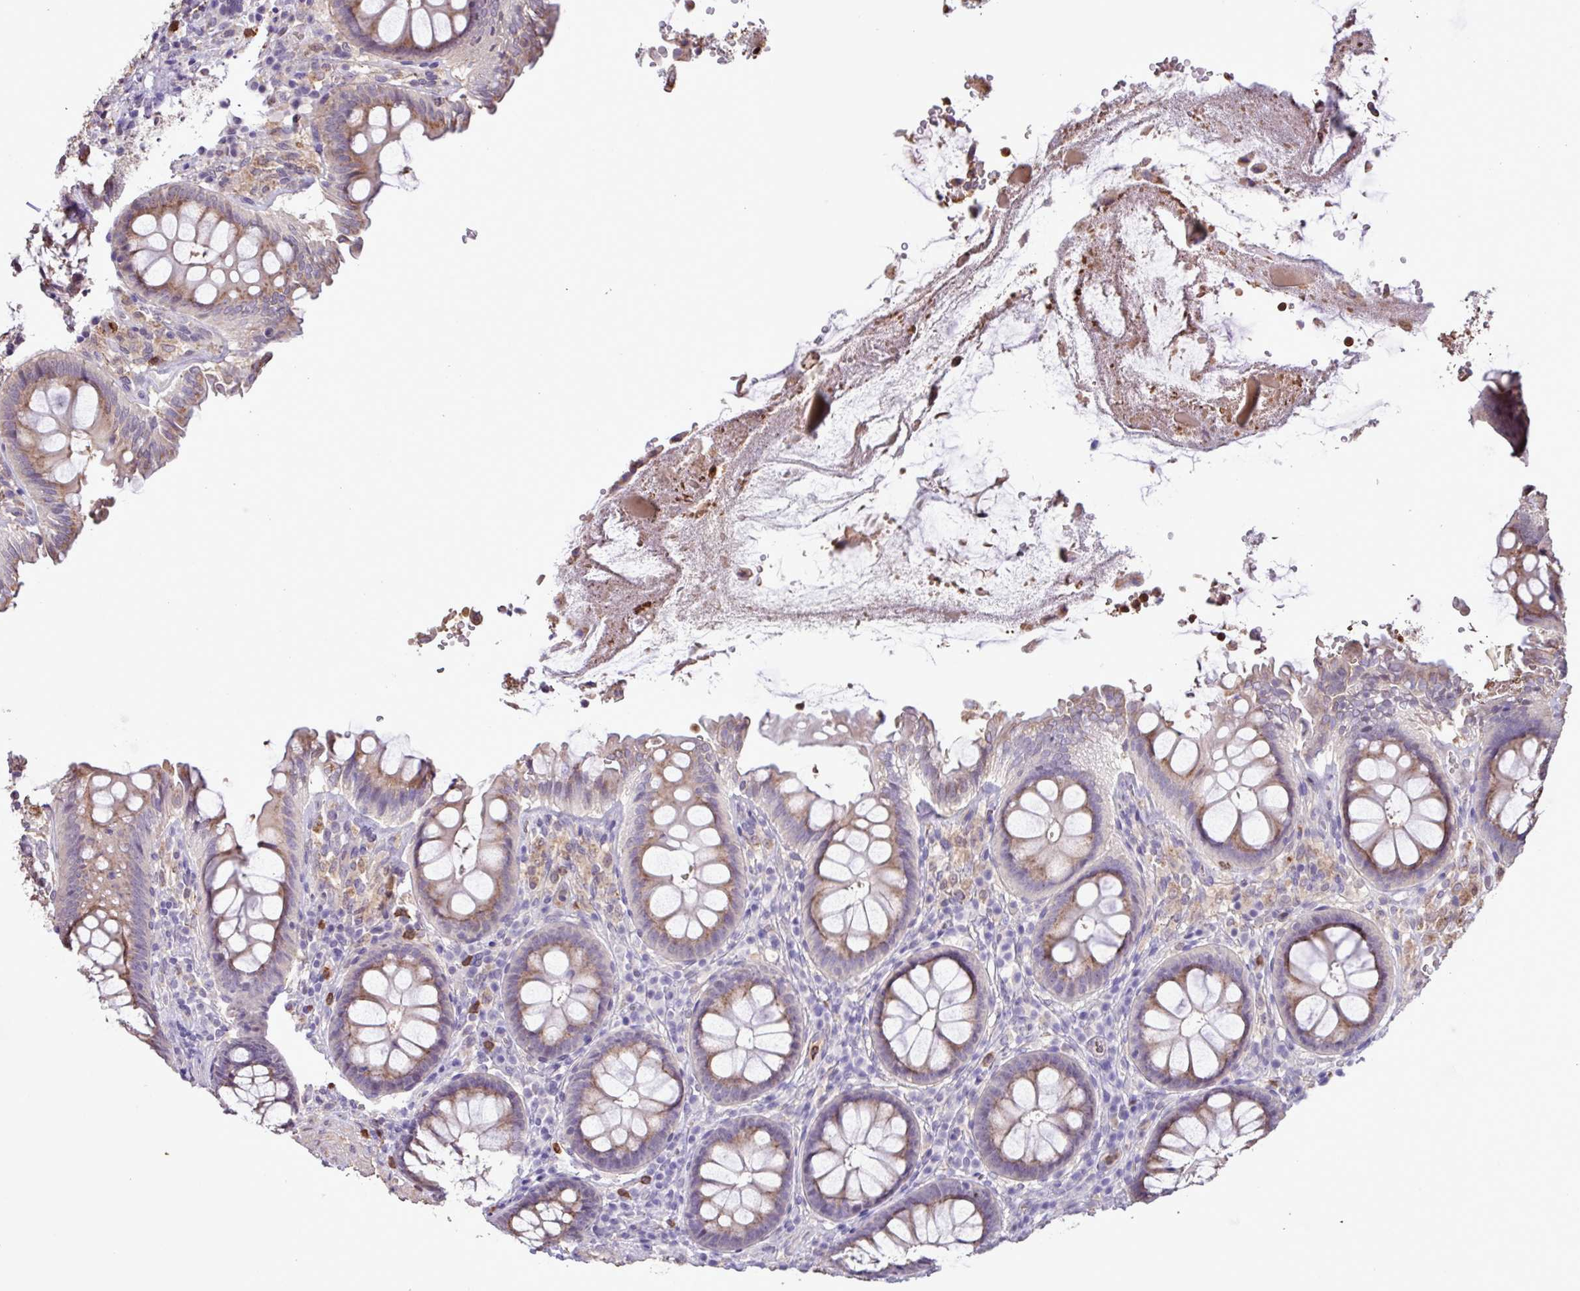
{"staining": {"intensity": "moderate", "quantity": ">75%", "location": "cytoplasmic/membranous,nuclear"}, "tissue": "colon", "cell_type": "Endothelial cells", "image_type": "normal", "snomed": [{"axis": "morphology", "description": "Normal tissue, NOS"}, {"axis": "topography", "description": "Colon"}], "caption": "Immunohistochemistry histopathology image of normal colon: human colon stained using immunohistochemistry demonstrates medium levels of moderate protein expression localized specifically in the cytoplasmic/membranous,nuclear of endothelial cells, appearing as a cytoplasmic/membranous,nuclear brown color.", "gene": "CHST11", "patient": {"sex": "male", "age": 84}}